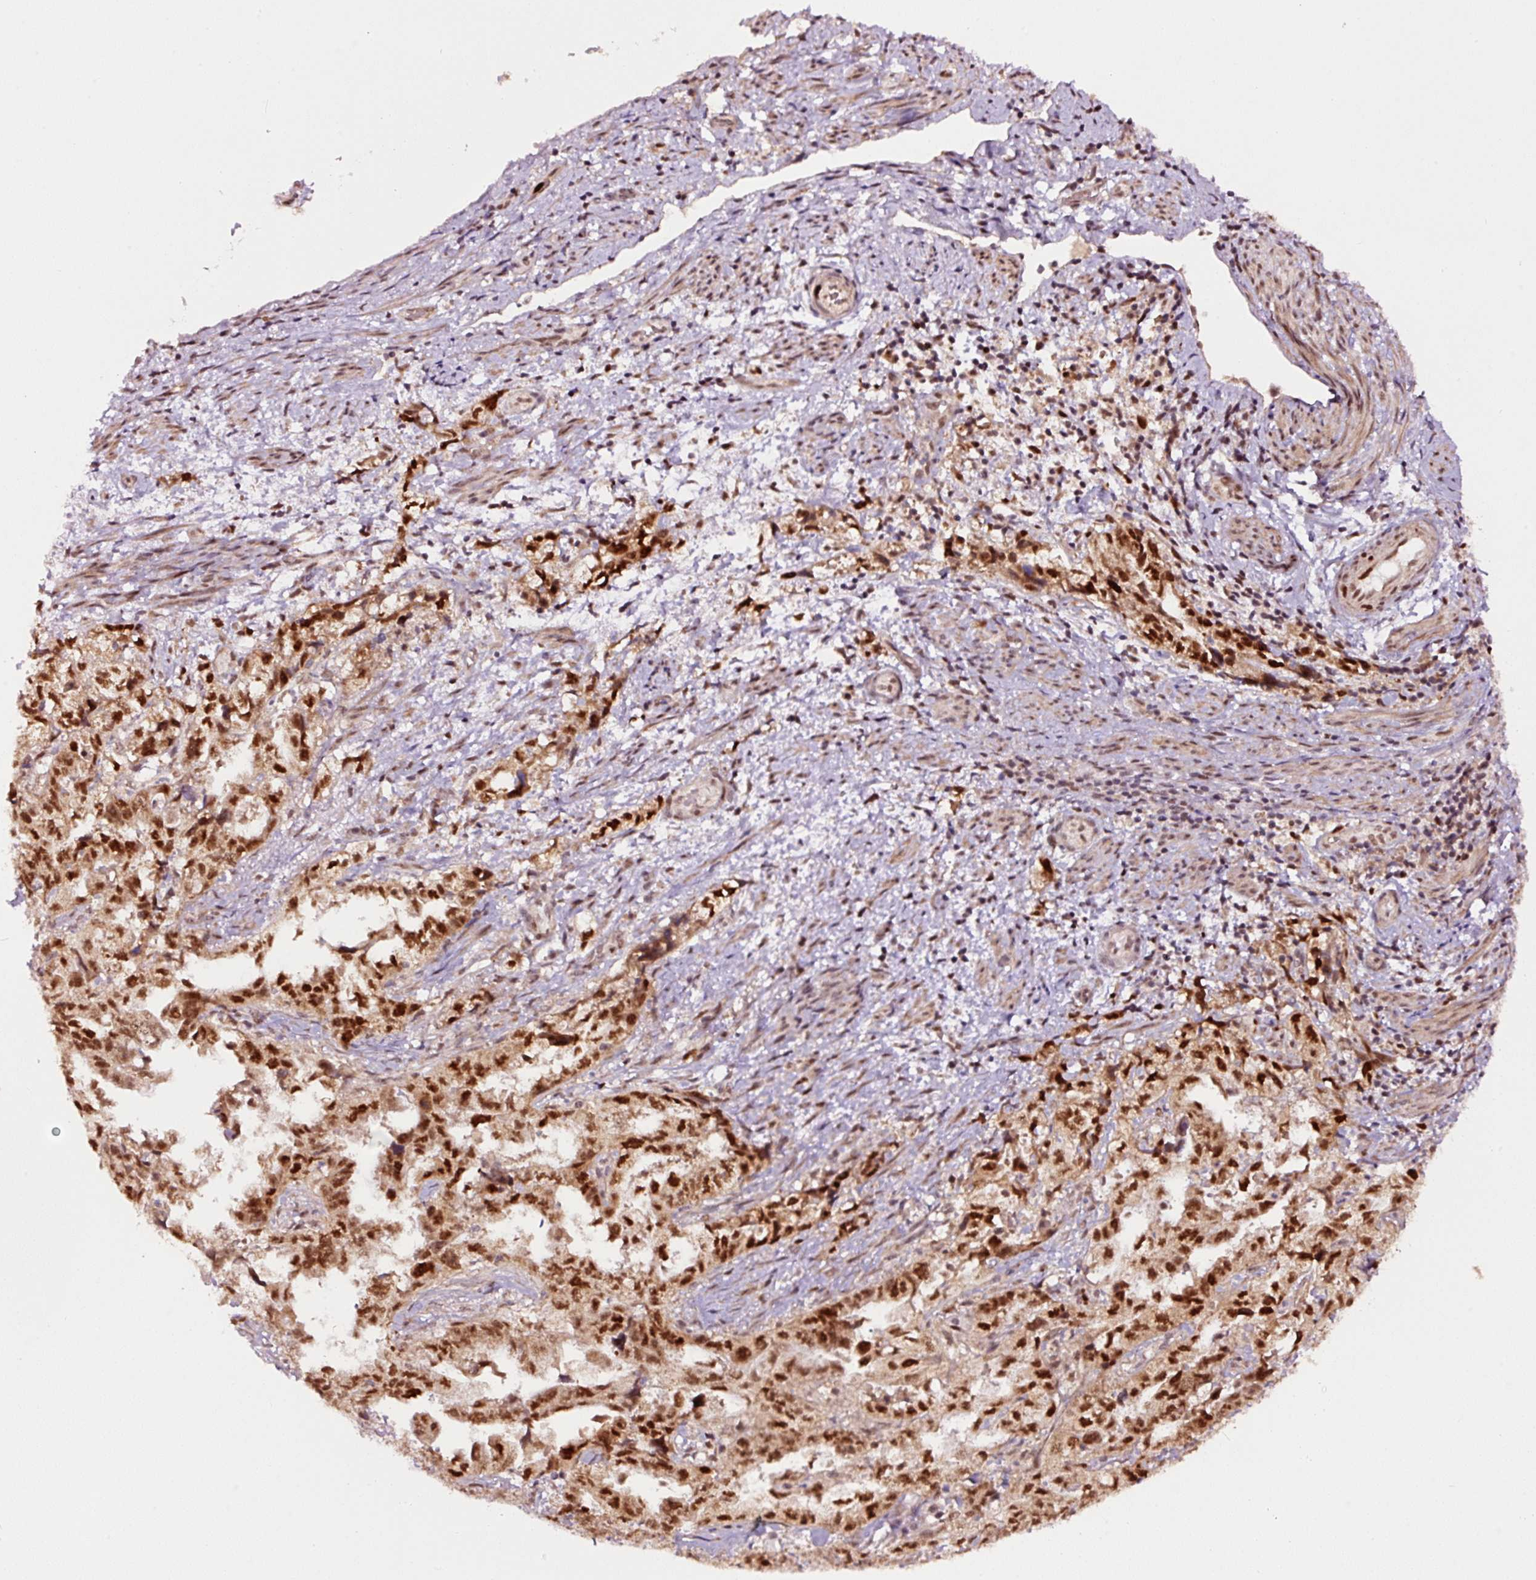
{"staining": {"intensity": "strong", "quantity": ">75%", "location": "nuclear"}, "tissue": "endometrial cancer", "cell_type": "Tumor cells", "image_type": "cancer", "snomed": [{"axis": "morphology", "description": "Adenocarcinoma, NOS"}, {"axis": "topography", "description": "Endometrium"}], "caption": "Endometrial cancer (adenocarcinoma) stained with a protein marker shows strong staining in tumor cells.", "gene": "RFC4", "patient": {"sex": "female", "age": 65}}